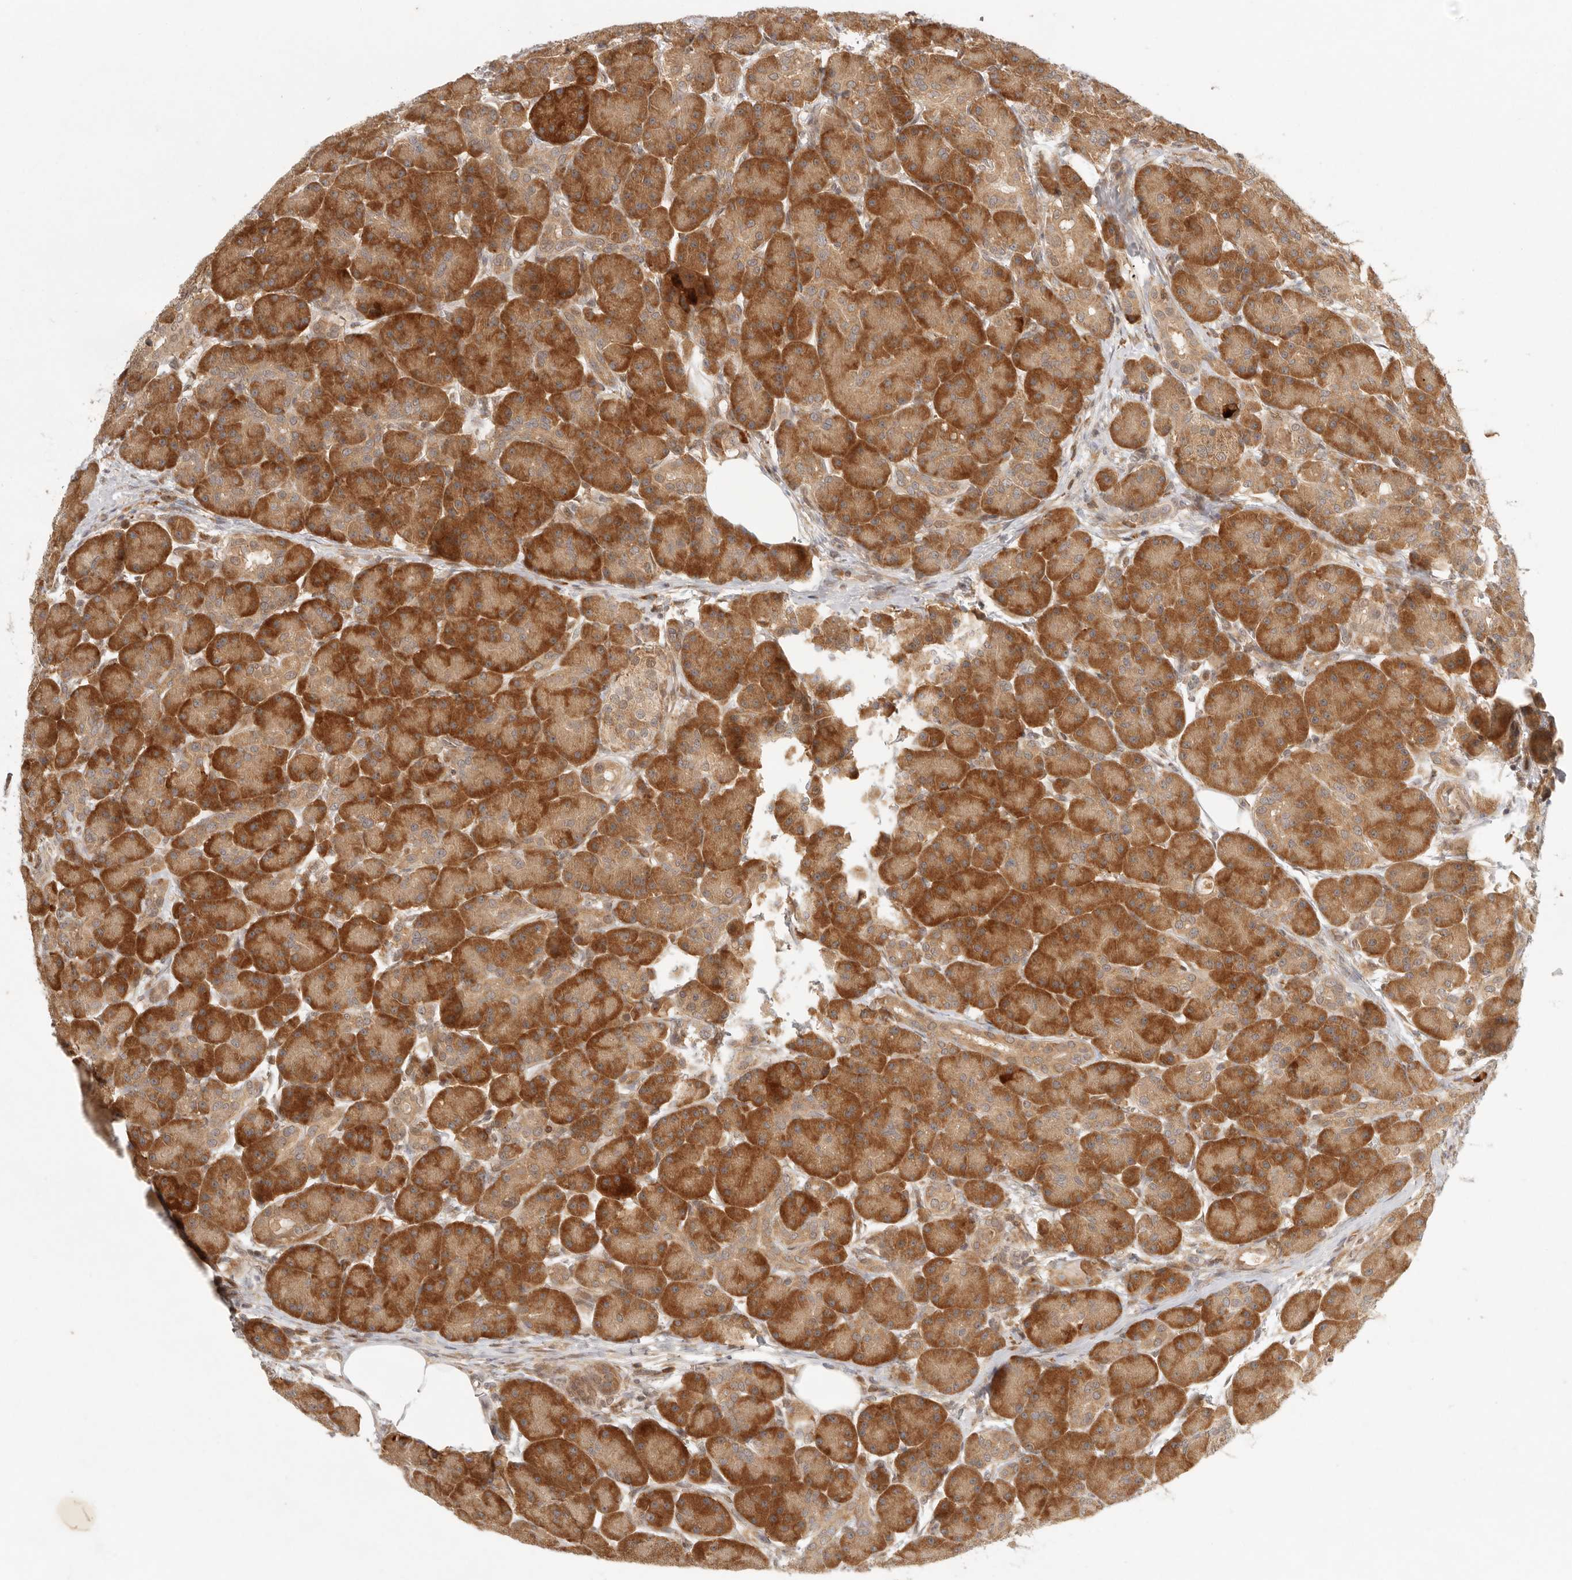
{"staining": {"intensity": "strong", "quantity": ">75%", "location": "cytoplasmic/membranous"}, "tissue": "pancreas", "cell_type": "Exocrine glandular cells", "image_type": "normal", "snomed": [{"axis": "morphology", "description": "Normal tissue, NOS"}, {"axis": "topography", "description": "Pancreas"}], "caption": "This is a histology image of immunohistochemistry (IHC) staining of normal pancreas, which shows strong staining in the cytoplasmic/membranous of exocrine glandular cells.", "gene": "AHDC1", "patient": {"sex": "male", "age": 63}}